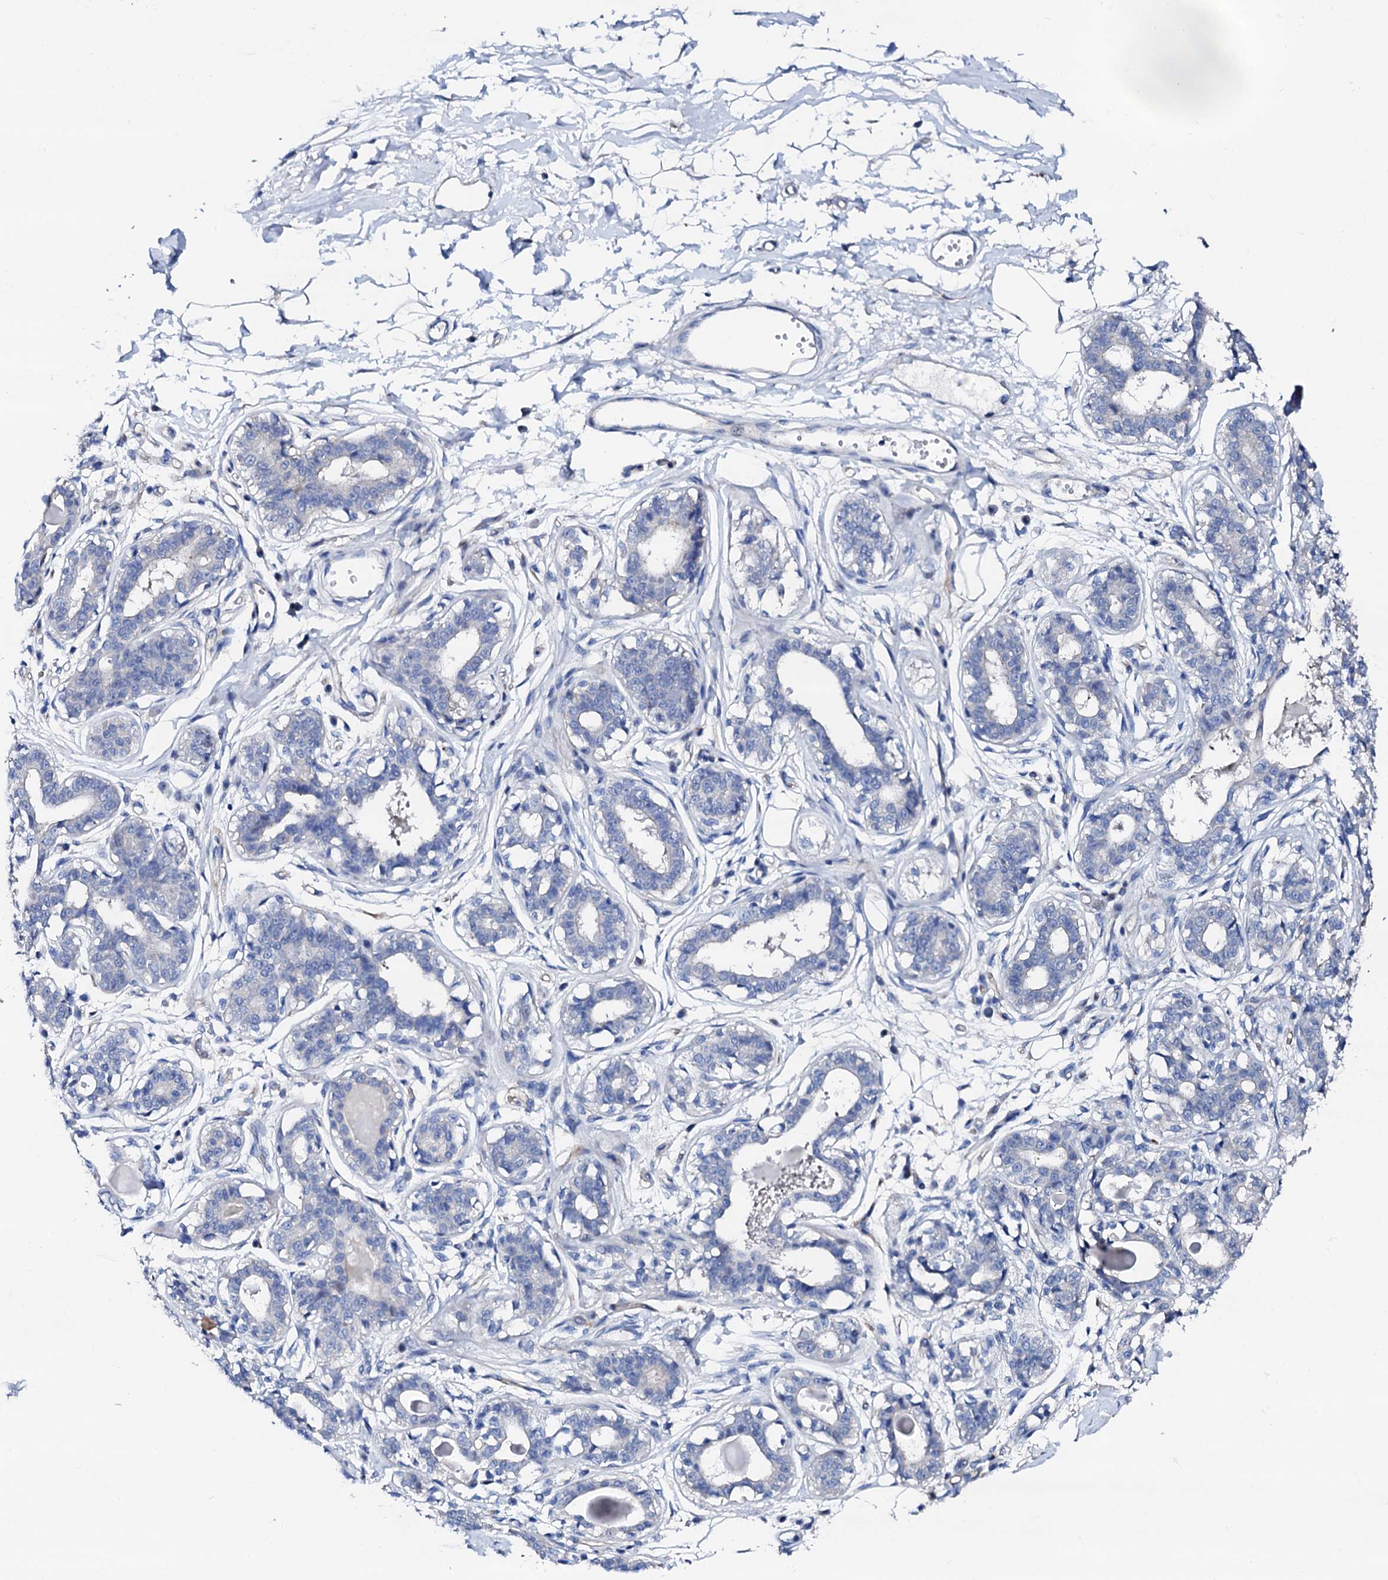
{"staining": {"intensity": "negative", "quantity": "none", "location": "none"}, "tissue": "breast", "cell_type": "Adipocytes", "image_type": "normal", "snomed": [{"axis": "morphology", "description": "Normal tissue, NOS"}, {"axis": "topography", "description": "Breast"}], "caption": "This is an immunohistochemistry (IHC) photomicrograph of normal human breast. There is no expression in adipocytes.", "gene": "TRDN", "patient": {"sex": "female", "age": 45}}